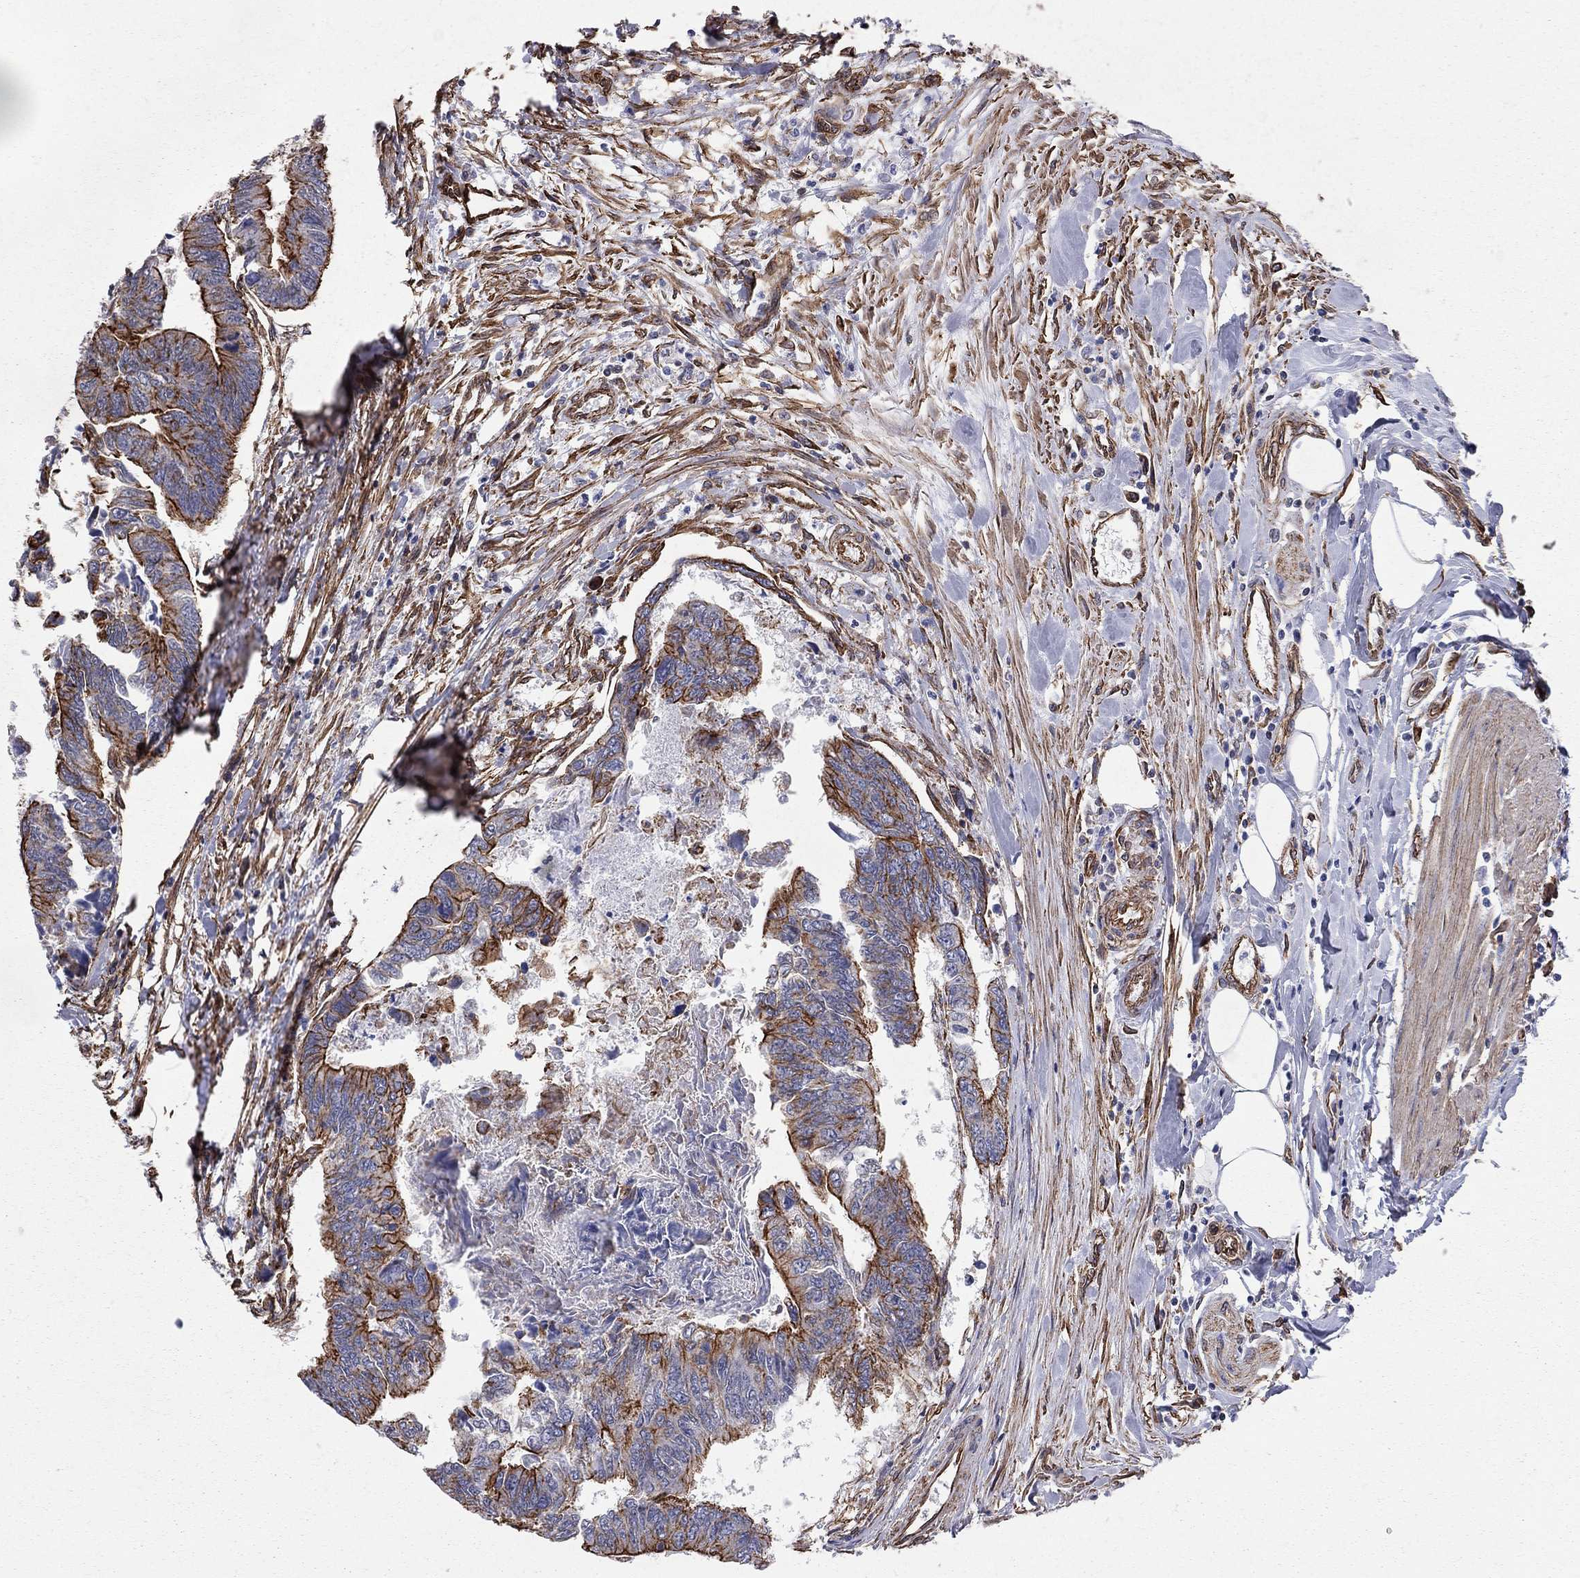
{"staining": {"intensity": "strong", "quantity": "25%-75%", "location": "cytoplasmic/membranous"}, "tissue": "colorectal cancer", "cell_type": "Tumor cells", "image_type": "cancer", "snomed": [{"axis": "morphology", "description": "Adenocarcinoma, NOS"}, {"axis": "topography", "description": "Colon"}], "caption": "An image of colorectal adenocarcinoma stained for a protein exhibits strong cytoplasmic/membranous brown staining in tumor cells.", "gene": "BICDL2", "patient": {"sex": "female", "age": 65}}